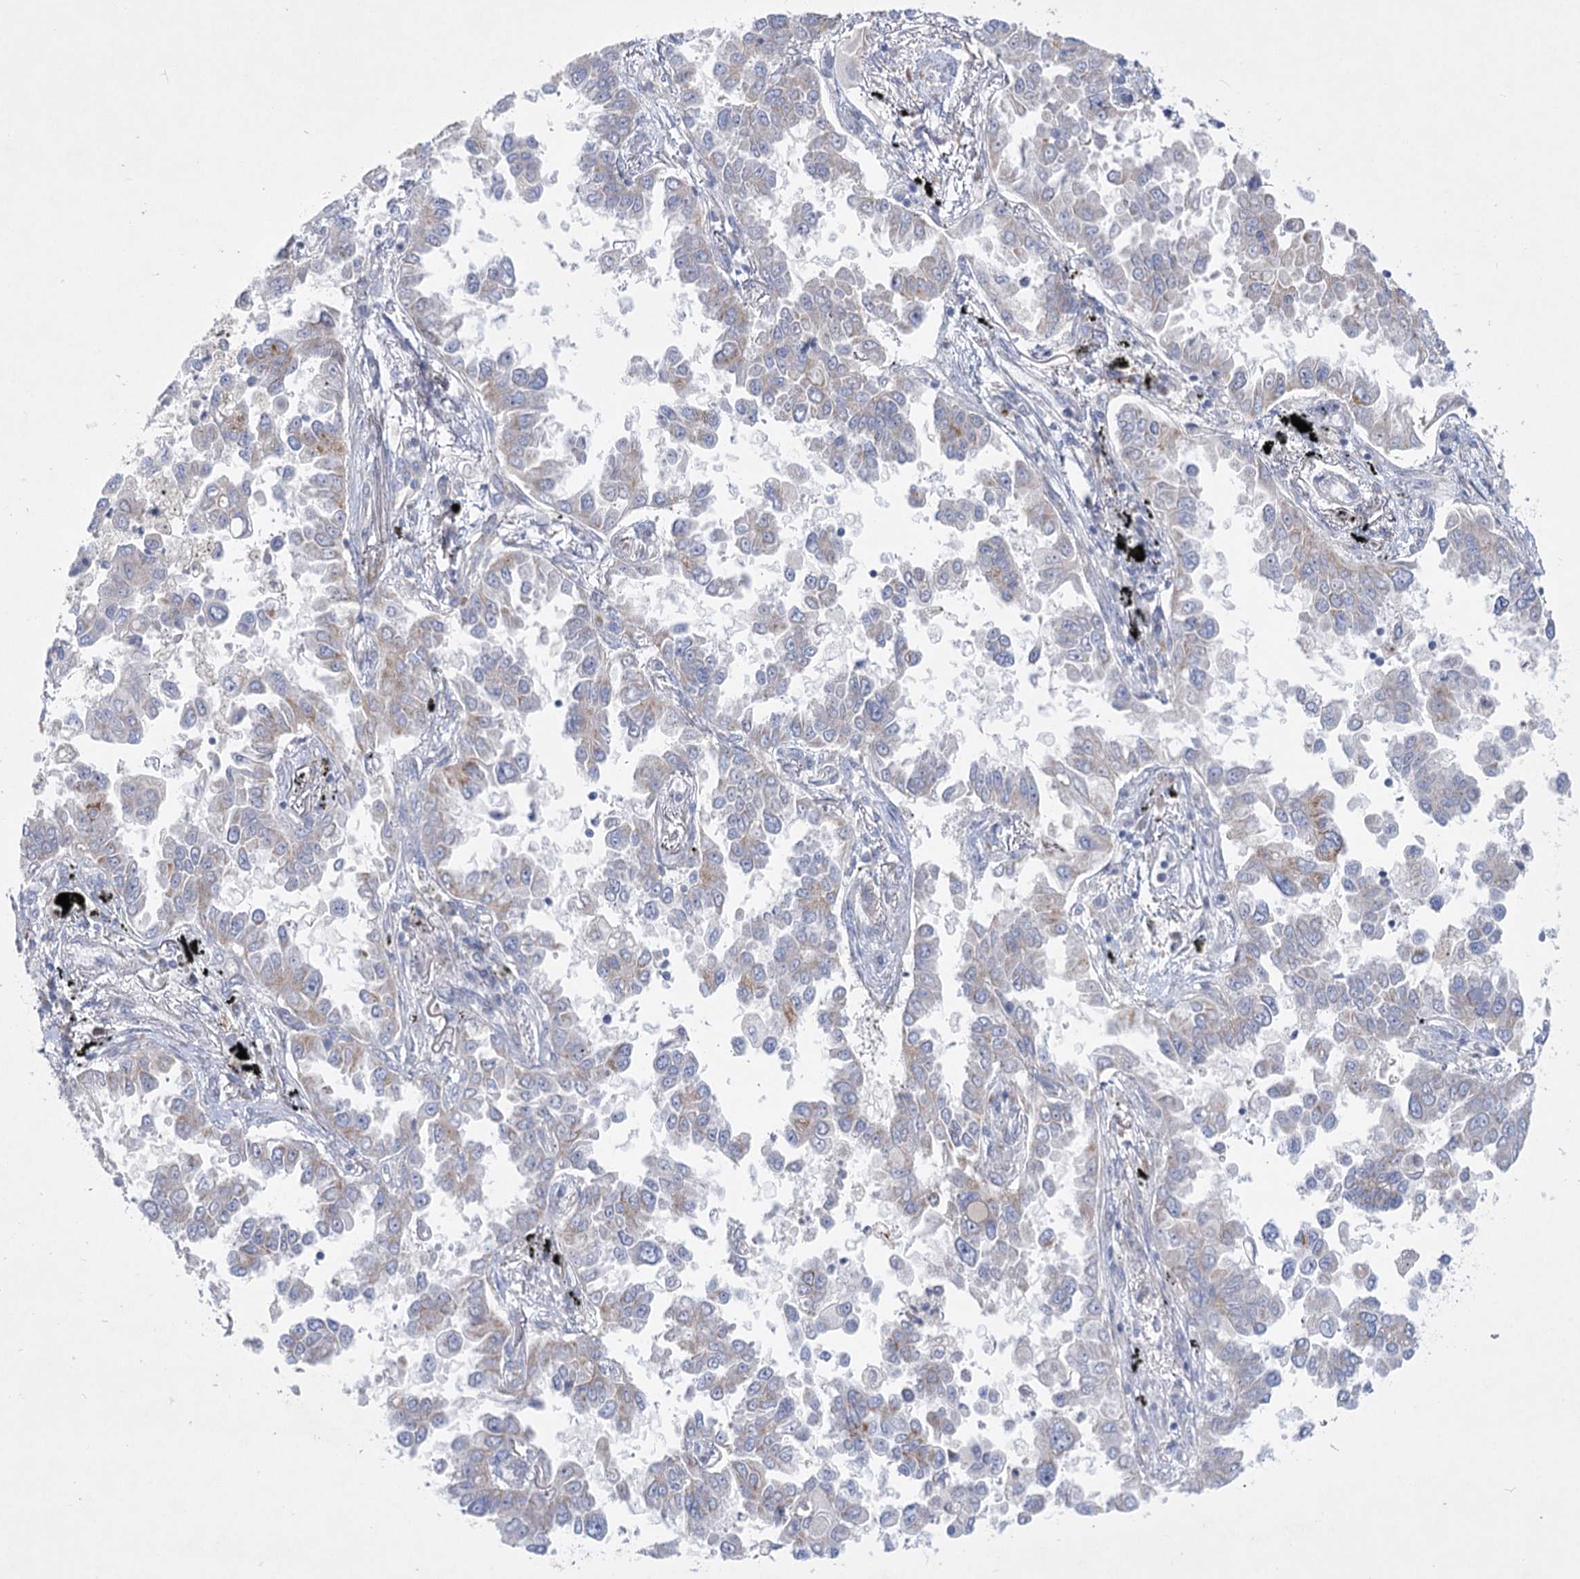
{"staining": {"intensity": "moderate", "quantity": "25%-75%", "location": "cytoplasmic/membranous"}, "tissue": "lung cancer", "cell_type": "Tumor cells", "image_type": "cancer", "snomed": [{"axis": "morphology", "description": "Adenocarcinoma, NOS"}, {"axis": "topography", "description": "Lung"}], "caption": "Brown immunohistochemical staining in human lung cancer shows moderate cytoplasmic/membranous positivity in approximately 25%-75% of tumor cells. Nuclei are stained in blue.", "gene": "DHTKD1", "patient": {"sex": "female", "age": 67}}